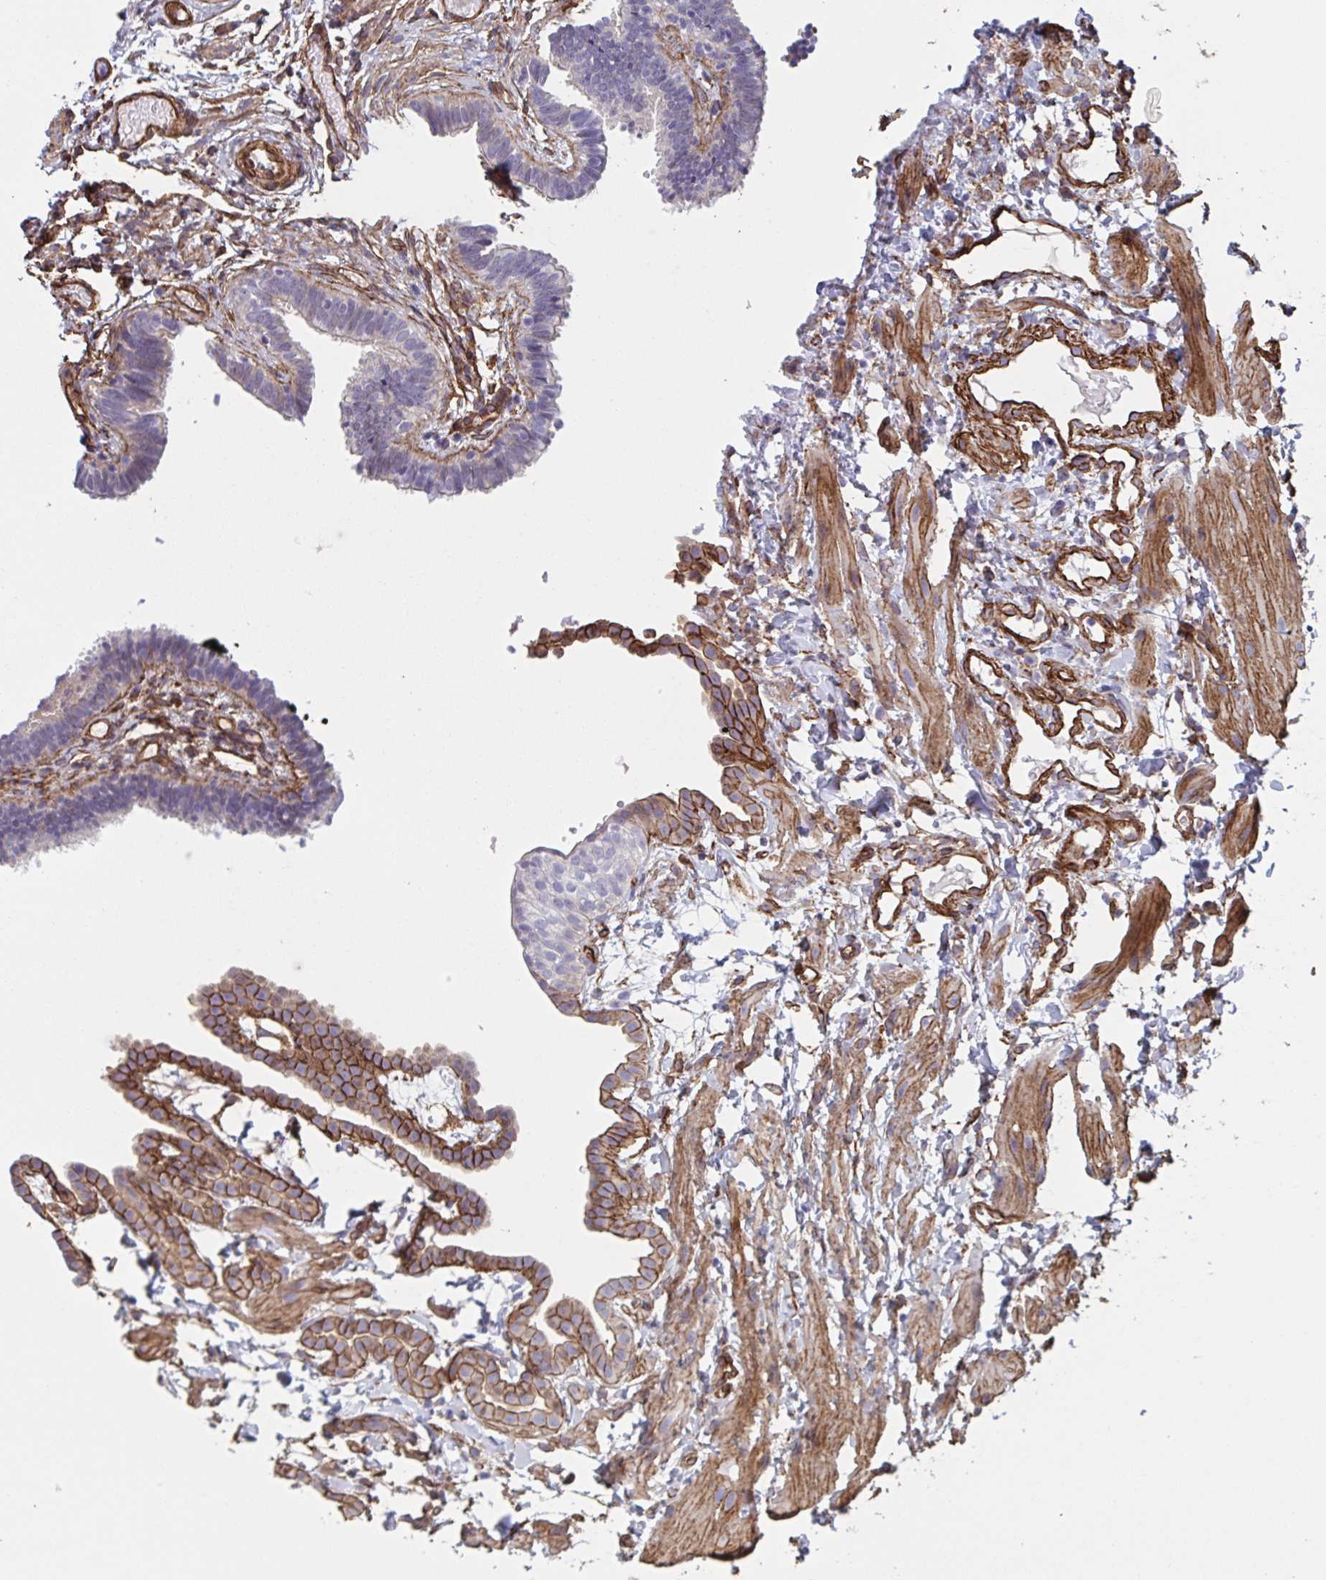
{"staining": {"intensity": "negative", "quantity": "none", "location": "none"}, "tissue": "fallopian tube", "cell_type": "Glandular cells", "image_type": "normal", "snomed": [{"axis": "morphology", "description": "Normal tissue, NOS"}, {"axis": "topography", "description": "Fallopian tube"}], "caption": "DAB (3,3'-diaminobenzidine) immunohistochemical staining of normal fallopian tube displays no significant staining in glandular cells. (Brightfield microscopy of DAB (3,3'-diaminobenzidine) immunohistochemistry (IHC) at high magnification).", "gene": "CITED4", "patient": {"sex": "female", "age": 37}}